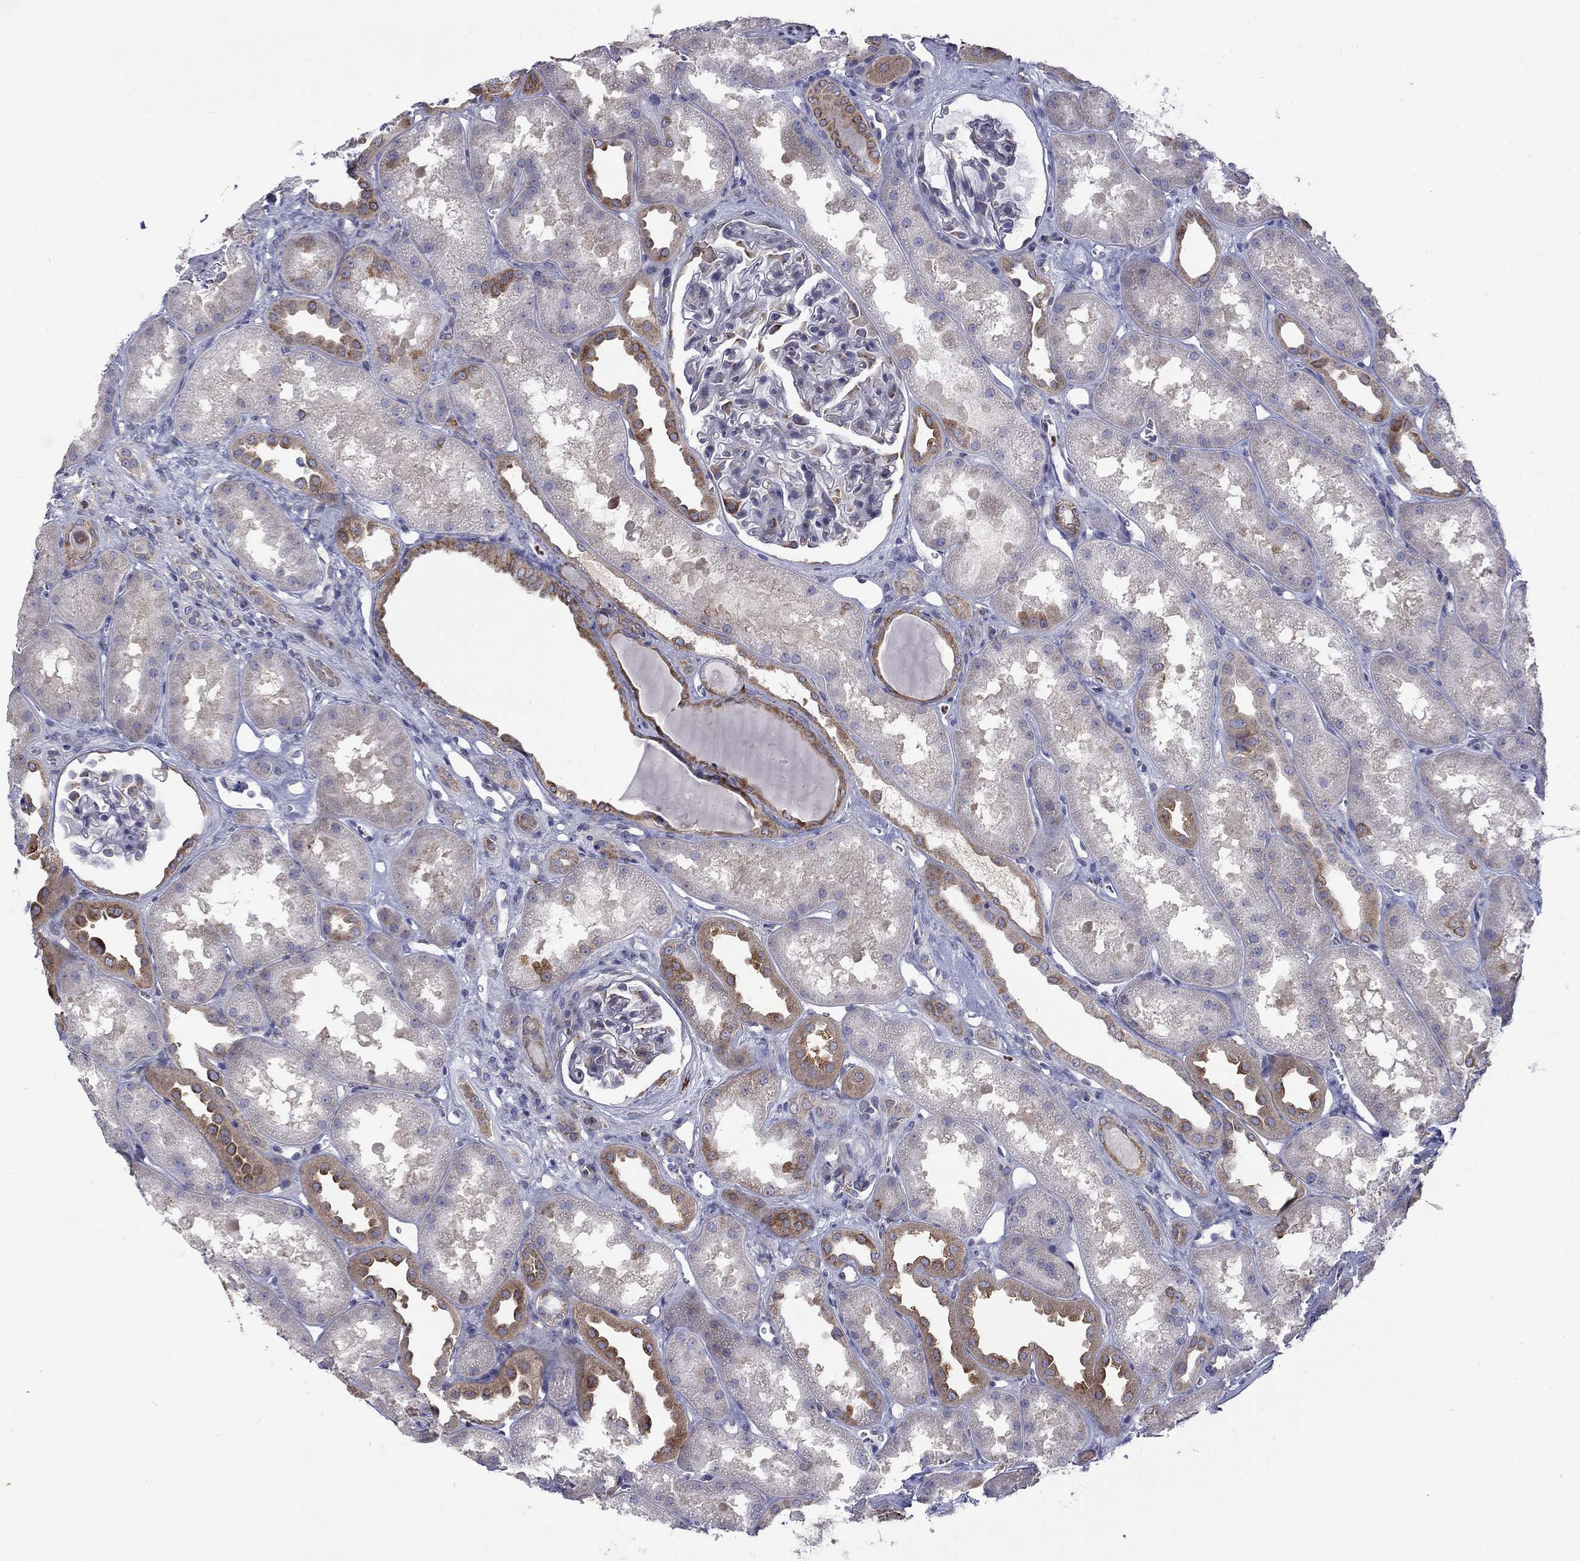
{"staining": {"intensity": "moderate", "quantity": "<25%", "location": "cytoplasmic/membranous"}, "tissue": "kidney", "cell_type": "Cells in glomeruli", "image_type": "normal", "snomed": [{"axis": "morphology", "description": "Normal tissue, NOS"}, {"axis": "topography", "description": "Kidney"}], "caption": "Immunohistochemistry photomicrograph of unremarkable kidney: kidney stained using immunohistochemistry shows low levels of moderate protein expression localized specifically in the cytoplasmic/membranous of cells in glomeruli, appearing as a cytoplasmic/membranous brown color.", "gene": "PABPC4", "patient": {"sex": "male", "age": 61}}